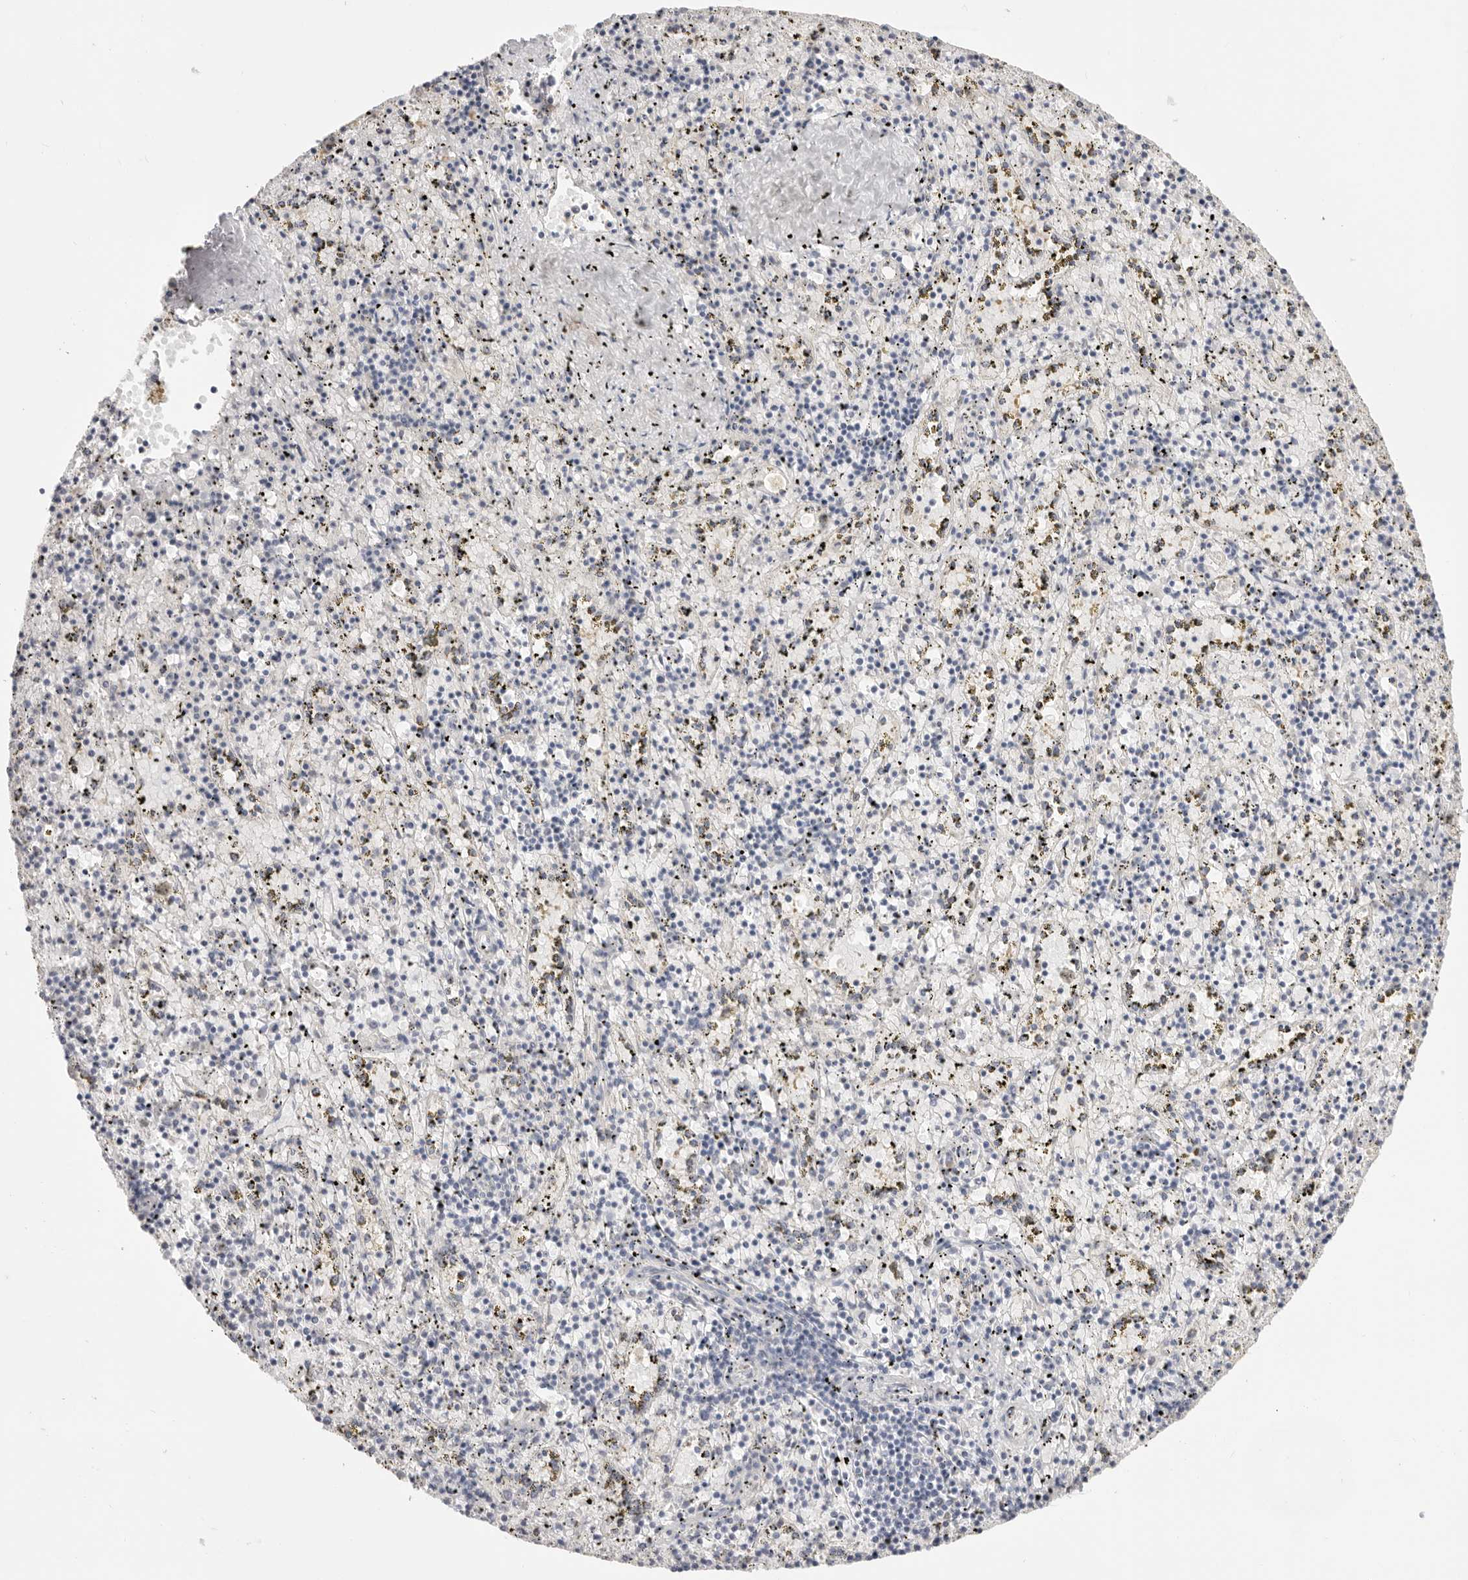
{"staining": {"intensity": "negative", "quantity": "none", "location": "none"}, "tissue": "spleen", "cell_type": "Cells in red pulp", "image_type": "normal", "snomed": [{"axis": "morphology", "description": "Normal tissue, NOS"}, {"axis": "topography", "description": "Spleen"}], "caption": "This photomicrograph is of benign spleen stained with immunohistochemistry to label a protein in brown with the nuclei are counter-stained blue. There is no expression in cells in red pulp.", "gene": "USH1C", "patient": {"sex": "male", "age": 11}}